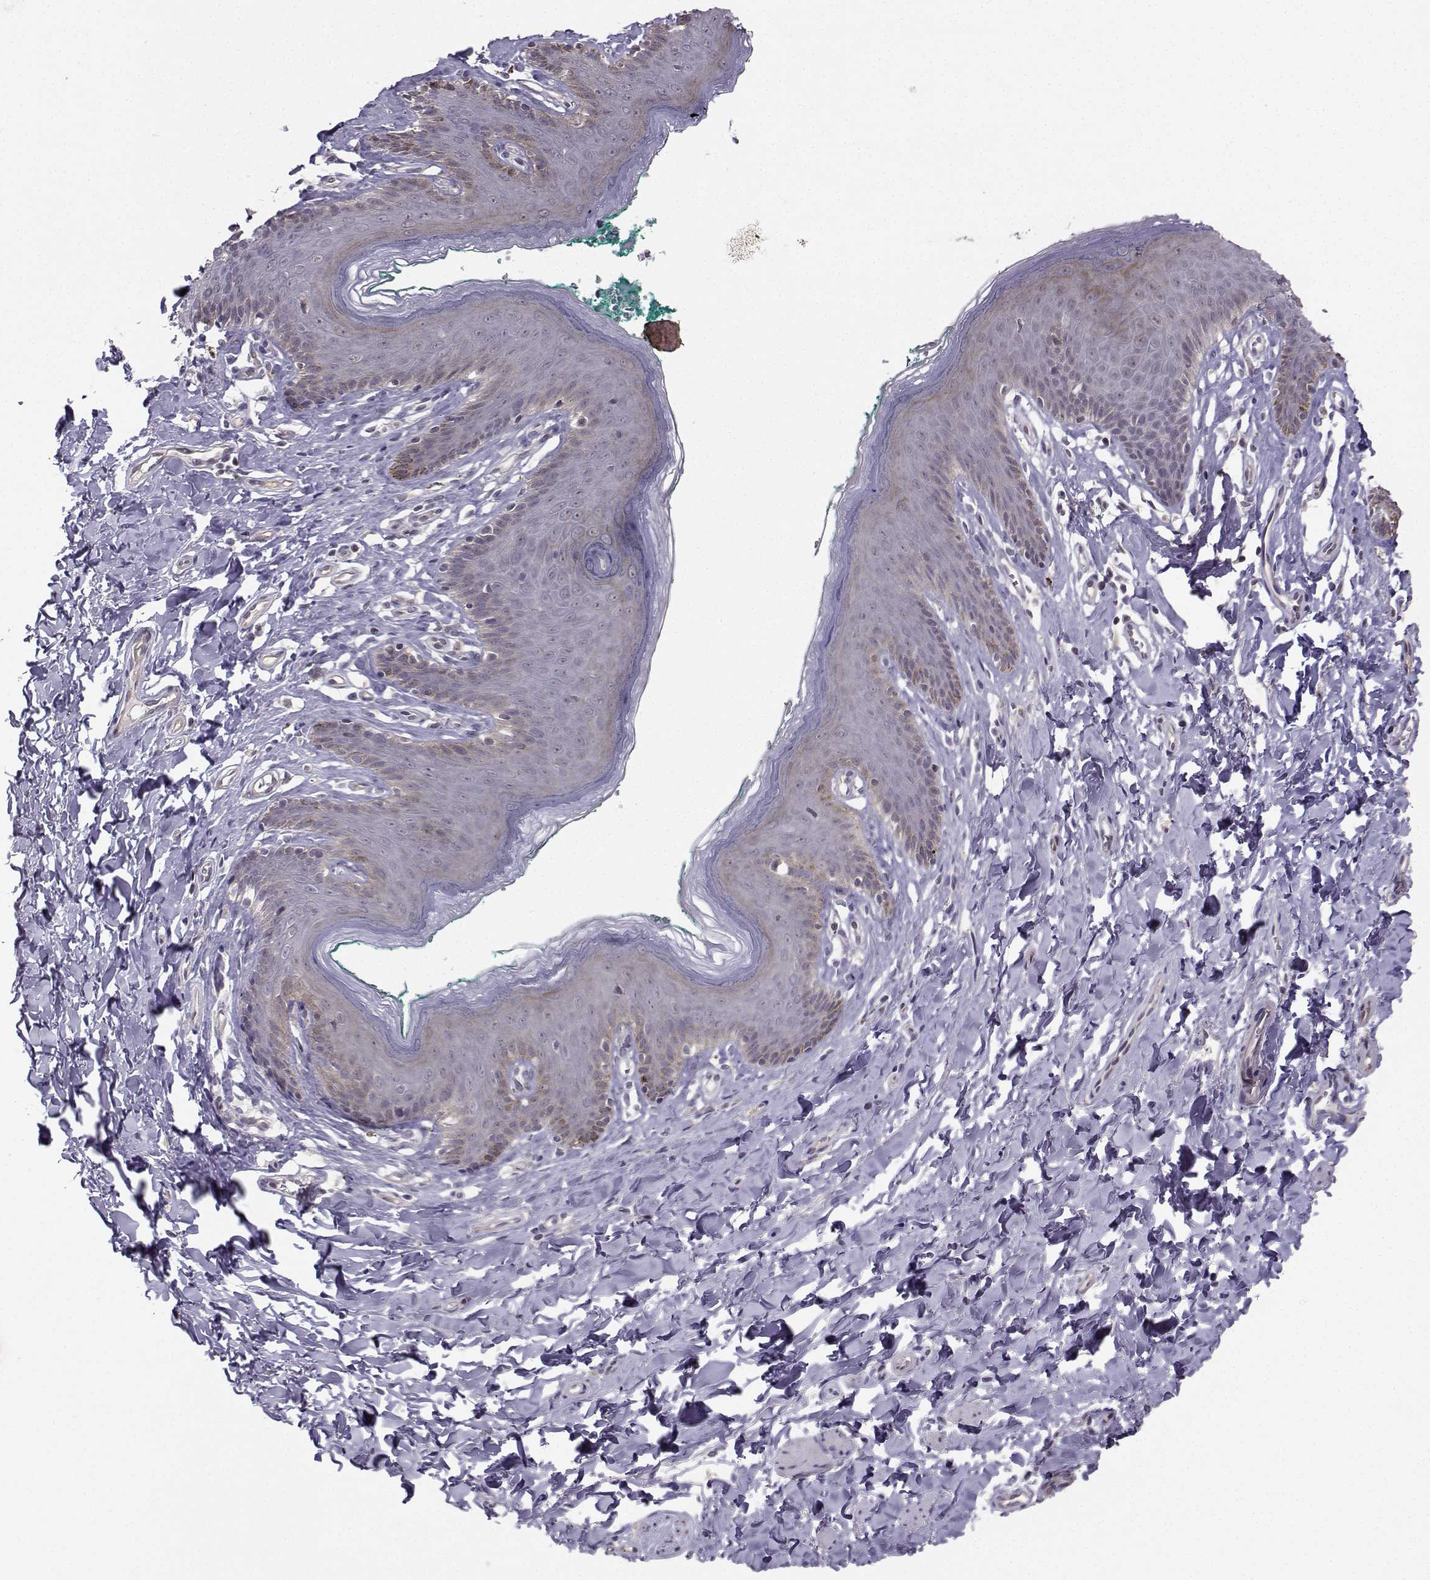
{"staining": {"intensity": "weak", "quantity": "<25%", "location": "cytoplasmic/membranous"}, "tissue": "skin", "cell_type": "Epidermal cells", "image_type": "normal", "snomed": [{"axis": "morphology", "description": "Normal tissue, NOS"}, {"axis": "topography", "description": "Vulva"}], "caption": "High power microscopy image of an IHC histopathology image of normal skin, revealing no significant positivity in epidermal cells.", "gene": "PKP2", "patient": {"sex": "female", "age": 66}}